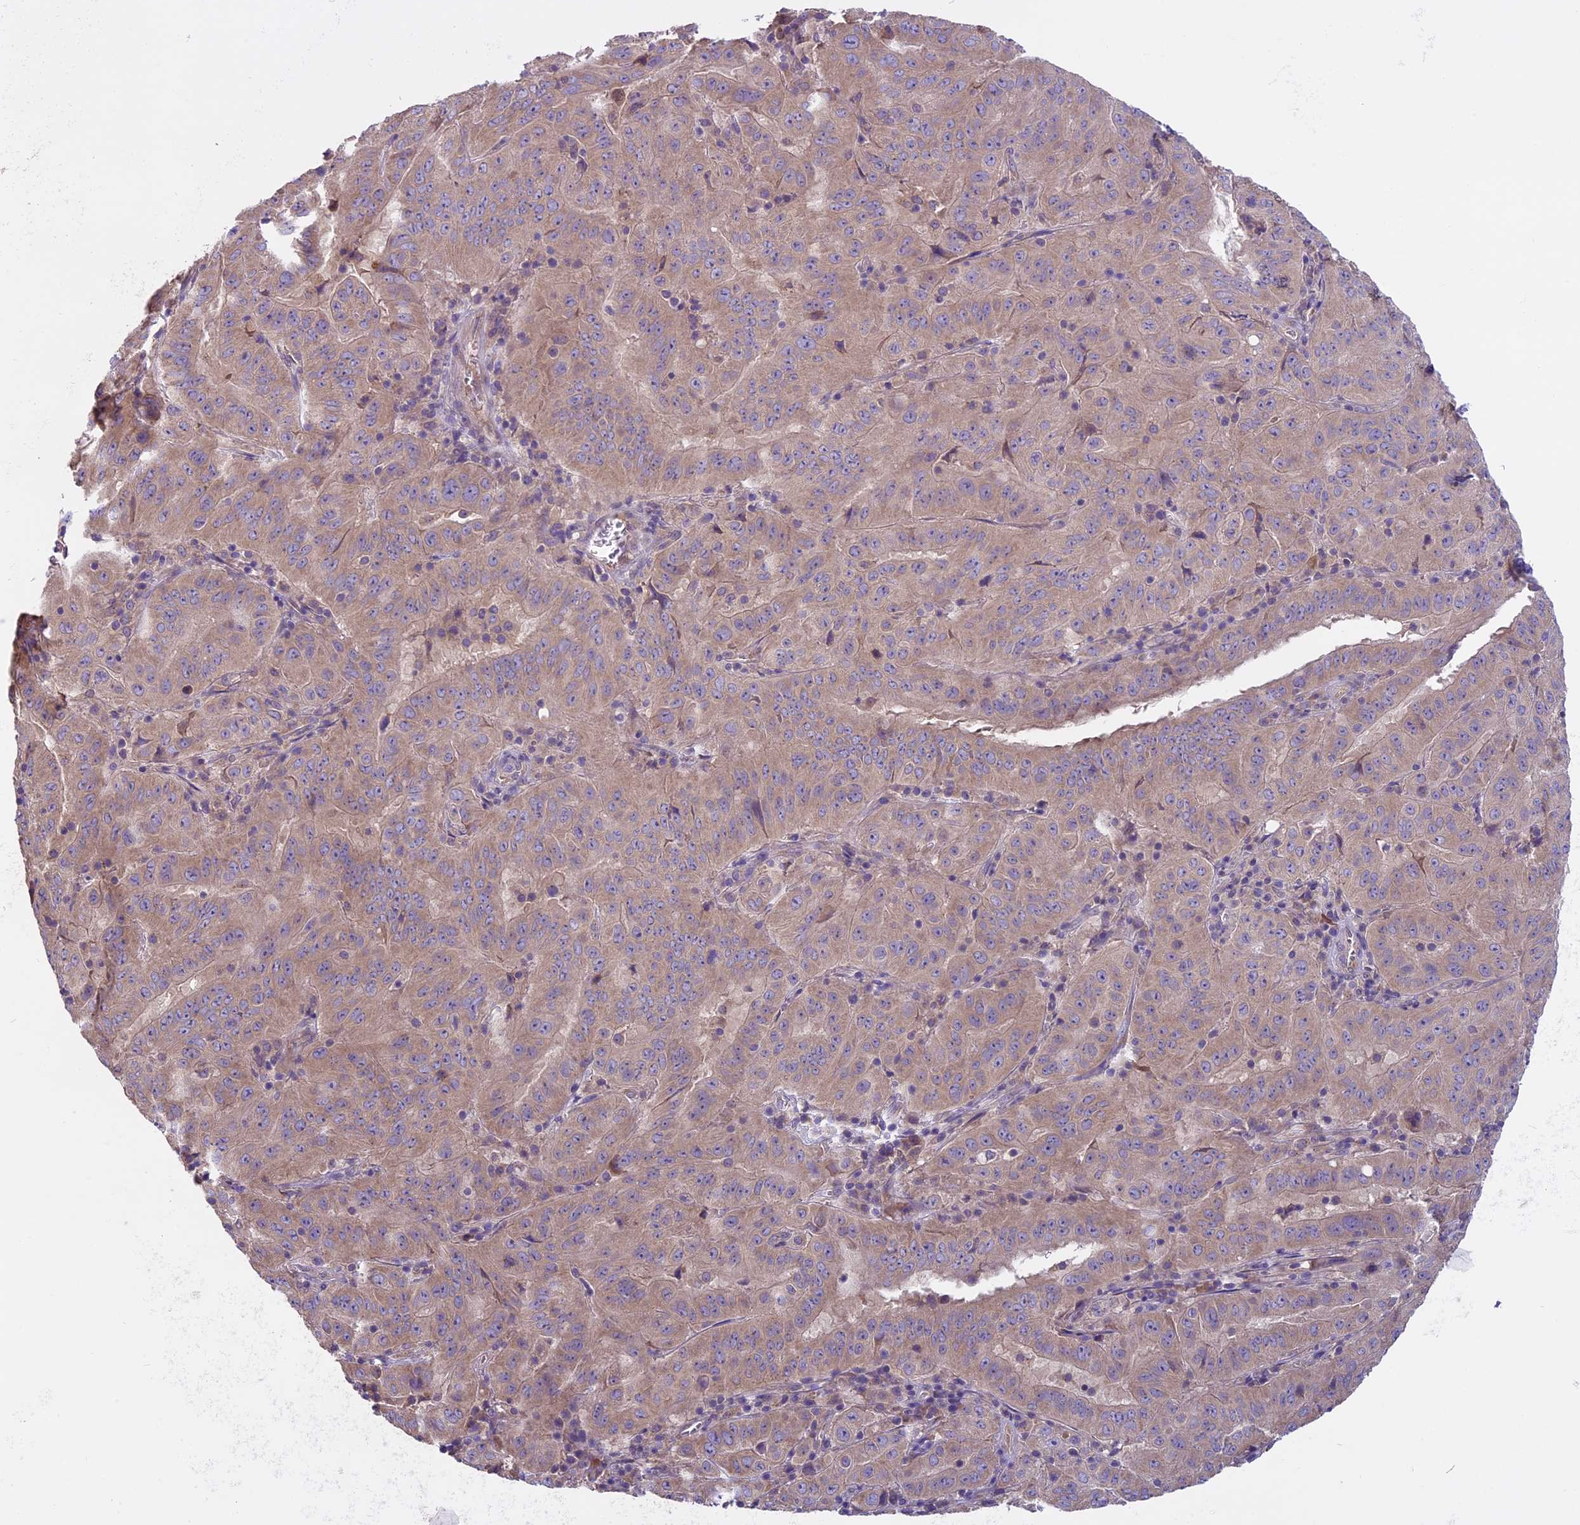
{"staining": {"intensity": "weak", "quantity": ">75%", "location": "cytoplasmic/membranous"}, "tissue": "pancreatic cancer", "cell_type": "Tumor cells", "image_type": "cancer", "snomed": [{"axis": "morphology", "description": "Adenocarcinoma, NOS"}, {"axis": "topography", "description": "Pancreas"}], "caption": "Immunohistochemical staining of pancreatic cancer displays weak cytoplasmic/membranous protein expression in about >75% of tumor cells.", "gene": "DCTN5", "patient": {"sex": "male", "age": 63}}